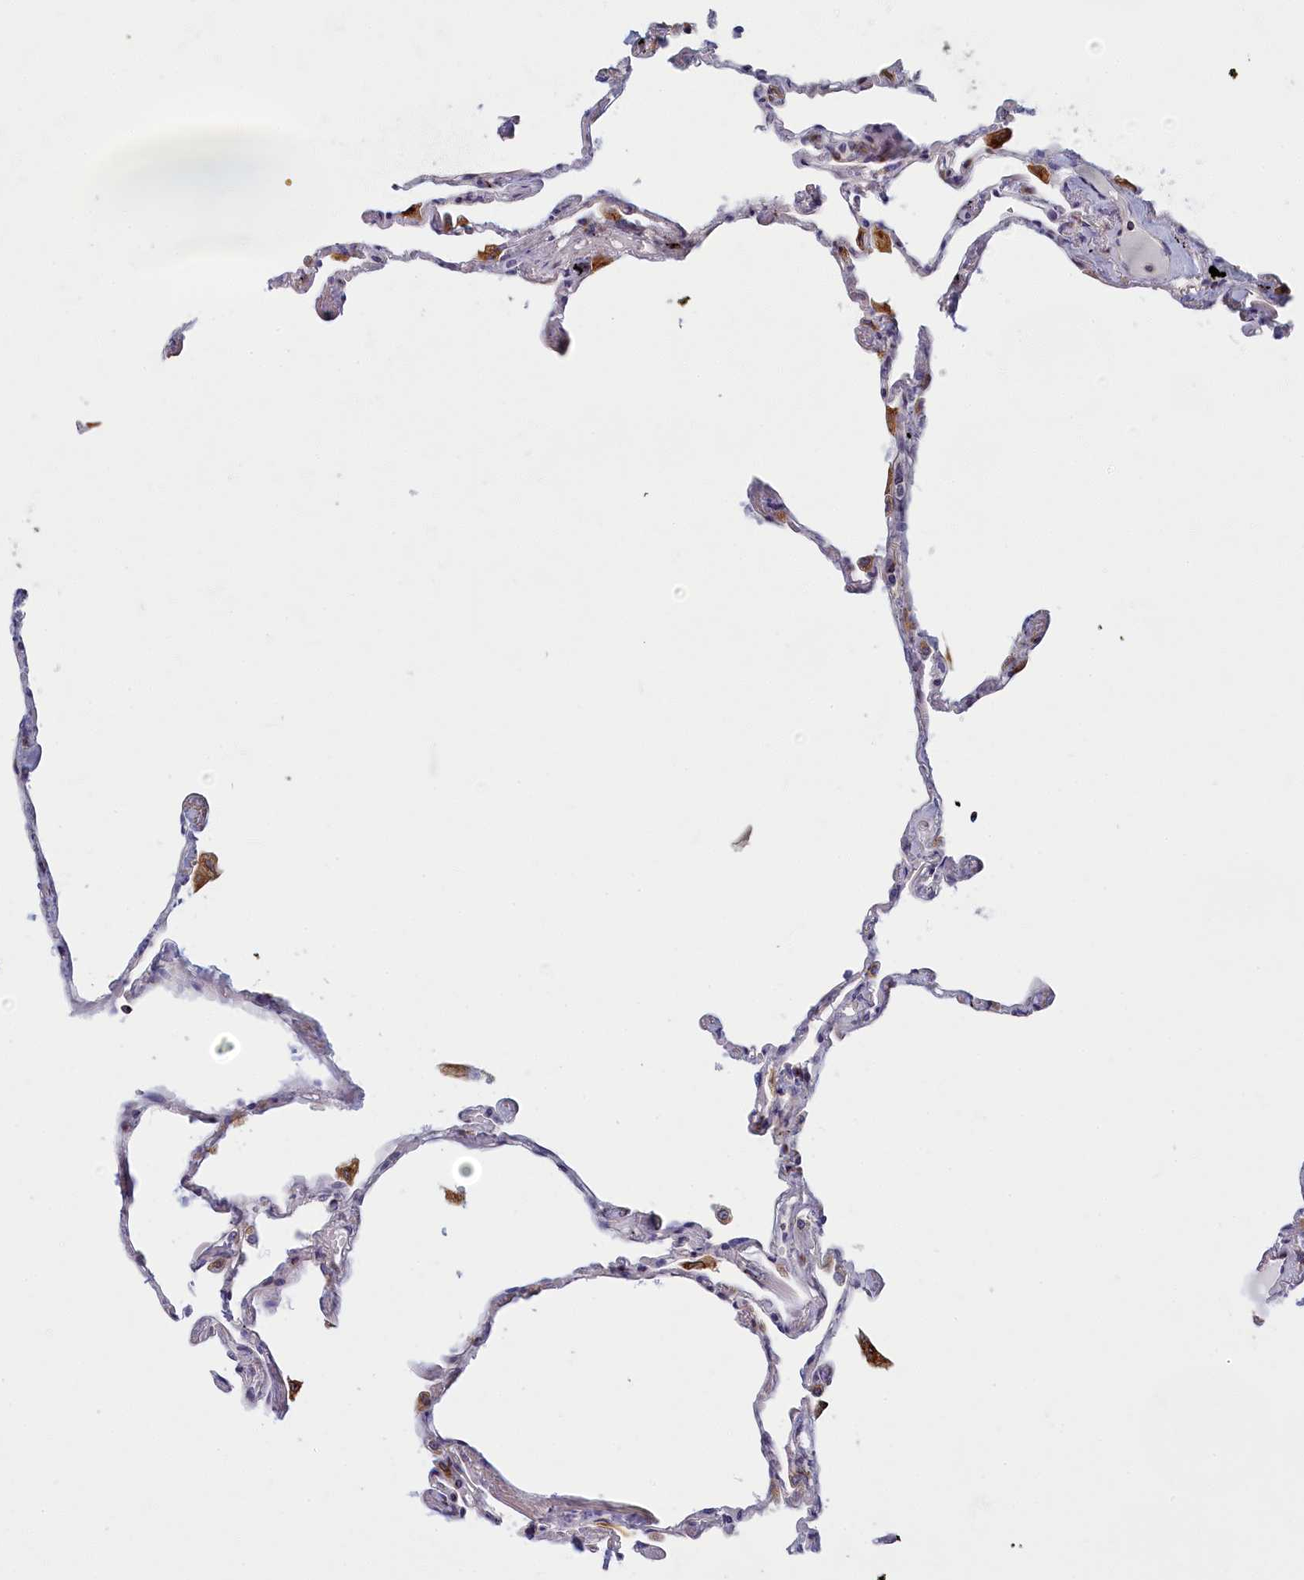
{"staining": {"intensity": "negative", "quantity": "none", "location": "none"}, "tissue": "lung", "cell_type": "Alveolar cells", "image_type": "normal", "snomed": [{"axis": "morphology", "description": "Normal tissue, NOS"}, {"axis": "topography", "description": "Lung"}], "caption": "An immunohistochemistry (IHC) photomicrograph of normal lung is shown. There is no staining in alveolar cells of lung. (Stains: DAB immunohistochemistry (IHC) with hematoxylin counter stain, Microscopy: brightfield microscopy at high magnification).", "gene": "NOL10", "patient": {"sex": "female", "age": 67}}